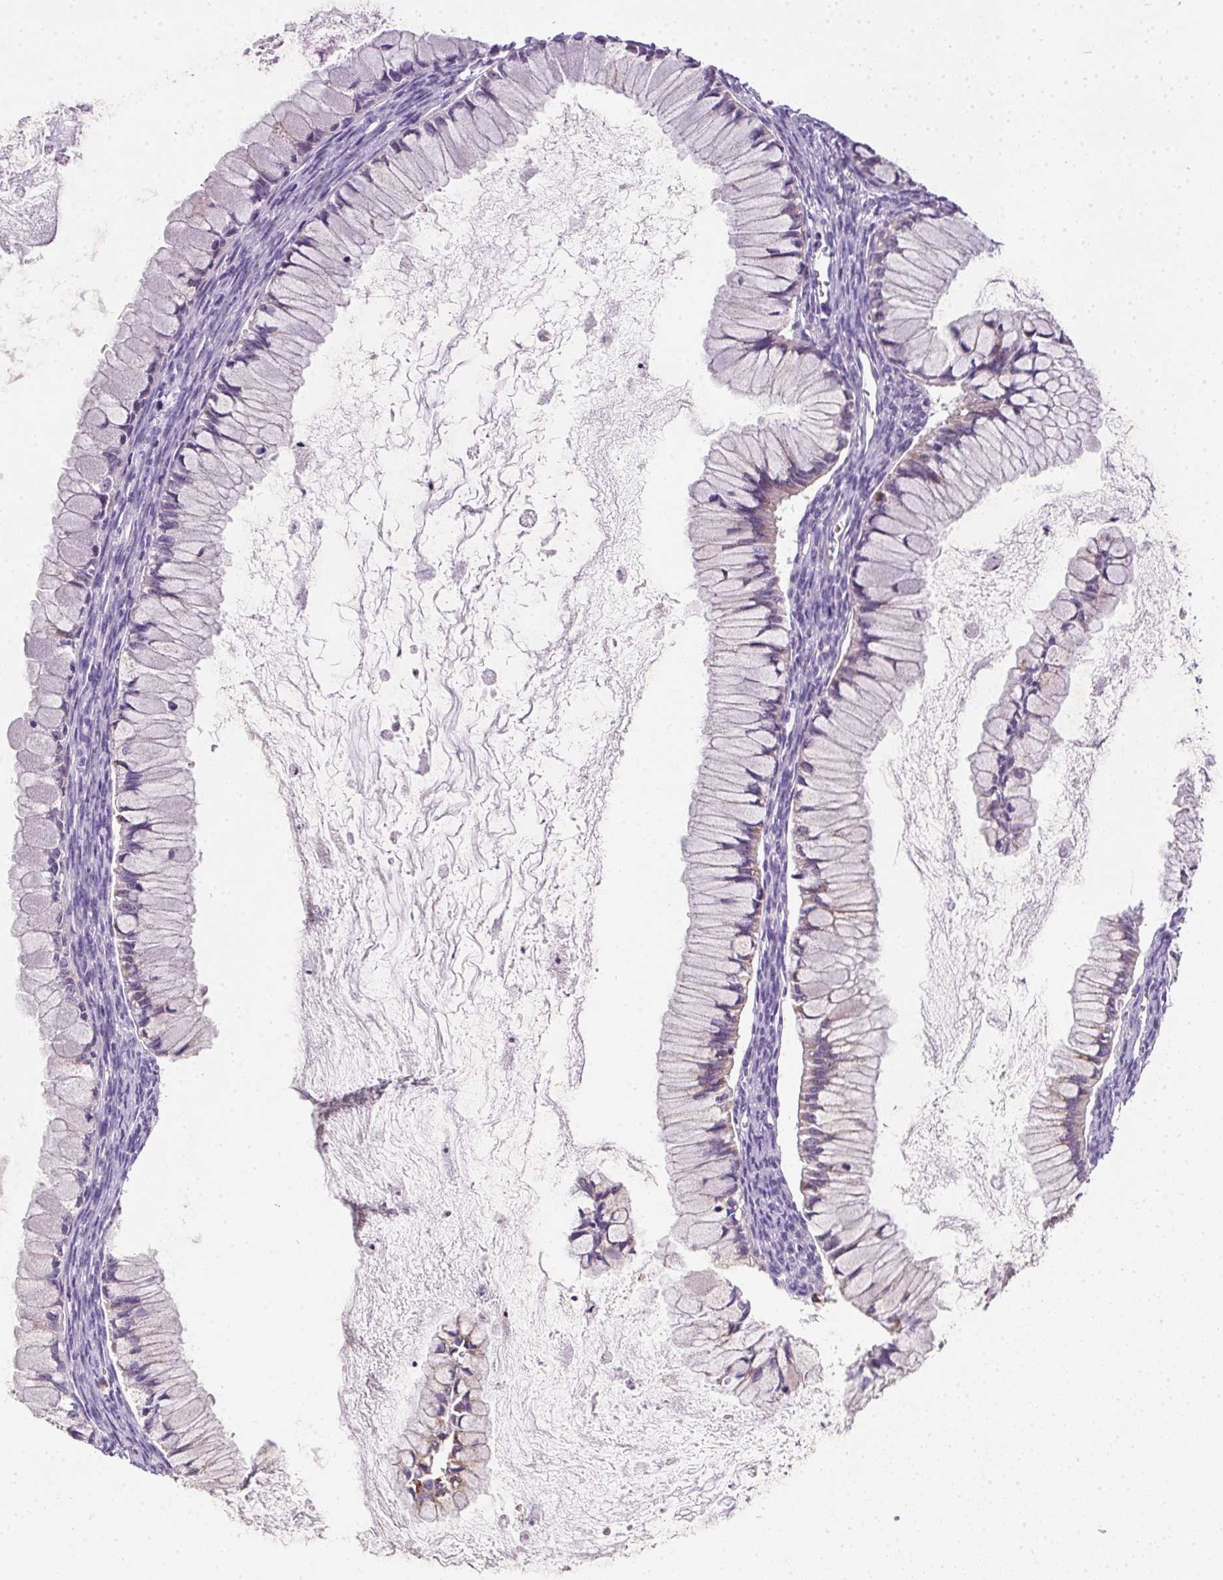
{"staining": {"intensity": "weak", "quantity": "<25%", "location": "cytoplasmic/membranous"}, "tissue": "ovarian cancer", "cell_type": "Tumor cells", "image_type": "cancer", "snomed": [{"axis": "morphology", "description": "Cystadenocarcinoma, mucinous, NOS"}, {"axis": "topography", "description": "Ovary"}], "caption": "Immunohistochemistry photomicrograph of neoplastic tissue: human mucinous cystadenocarcinoma (ovarian) stained with DAB (3,3'-diaminobenzidine) shows no significant protein positivity in tumor cells.", "gene": "SSTR4", "patient": {"sex": "female", "age": 34}}